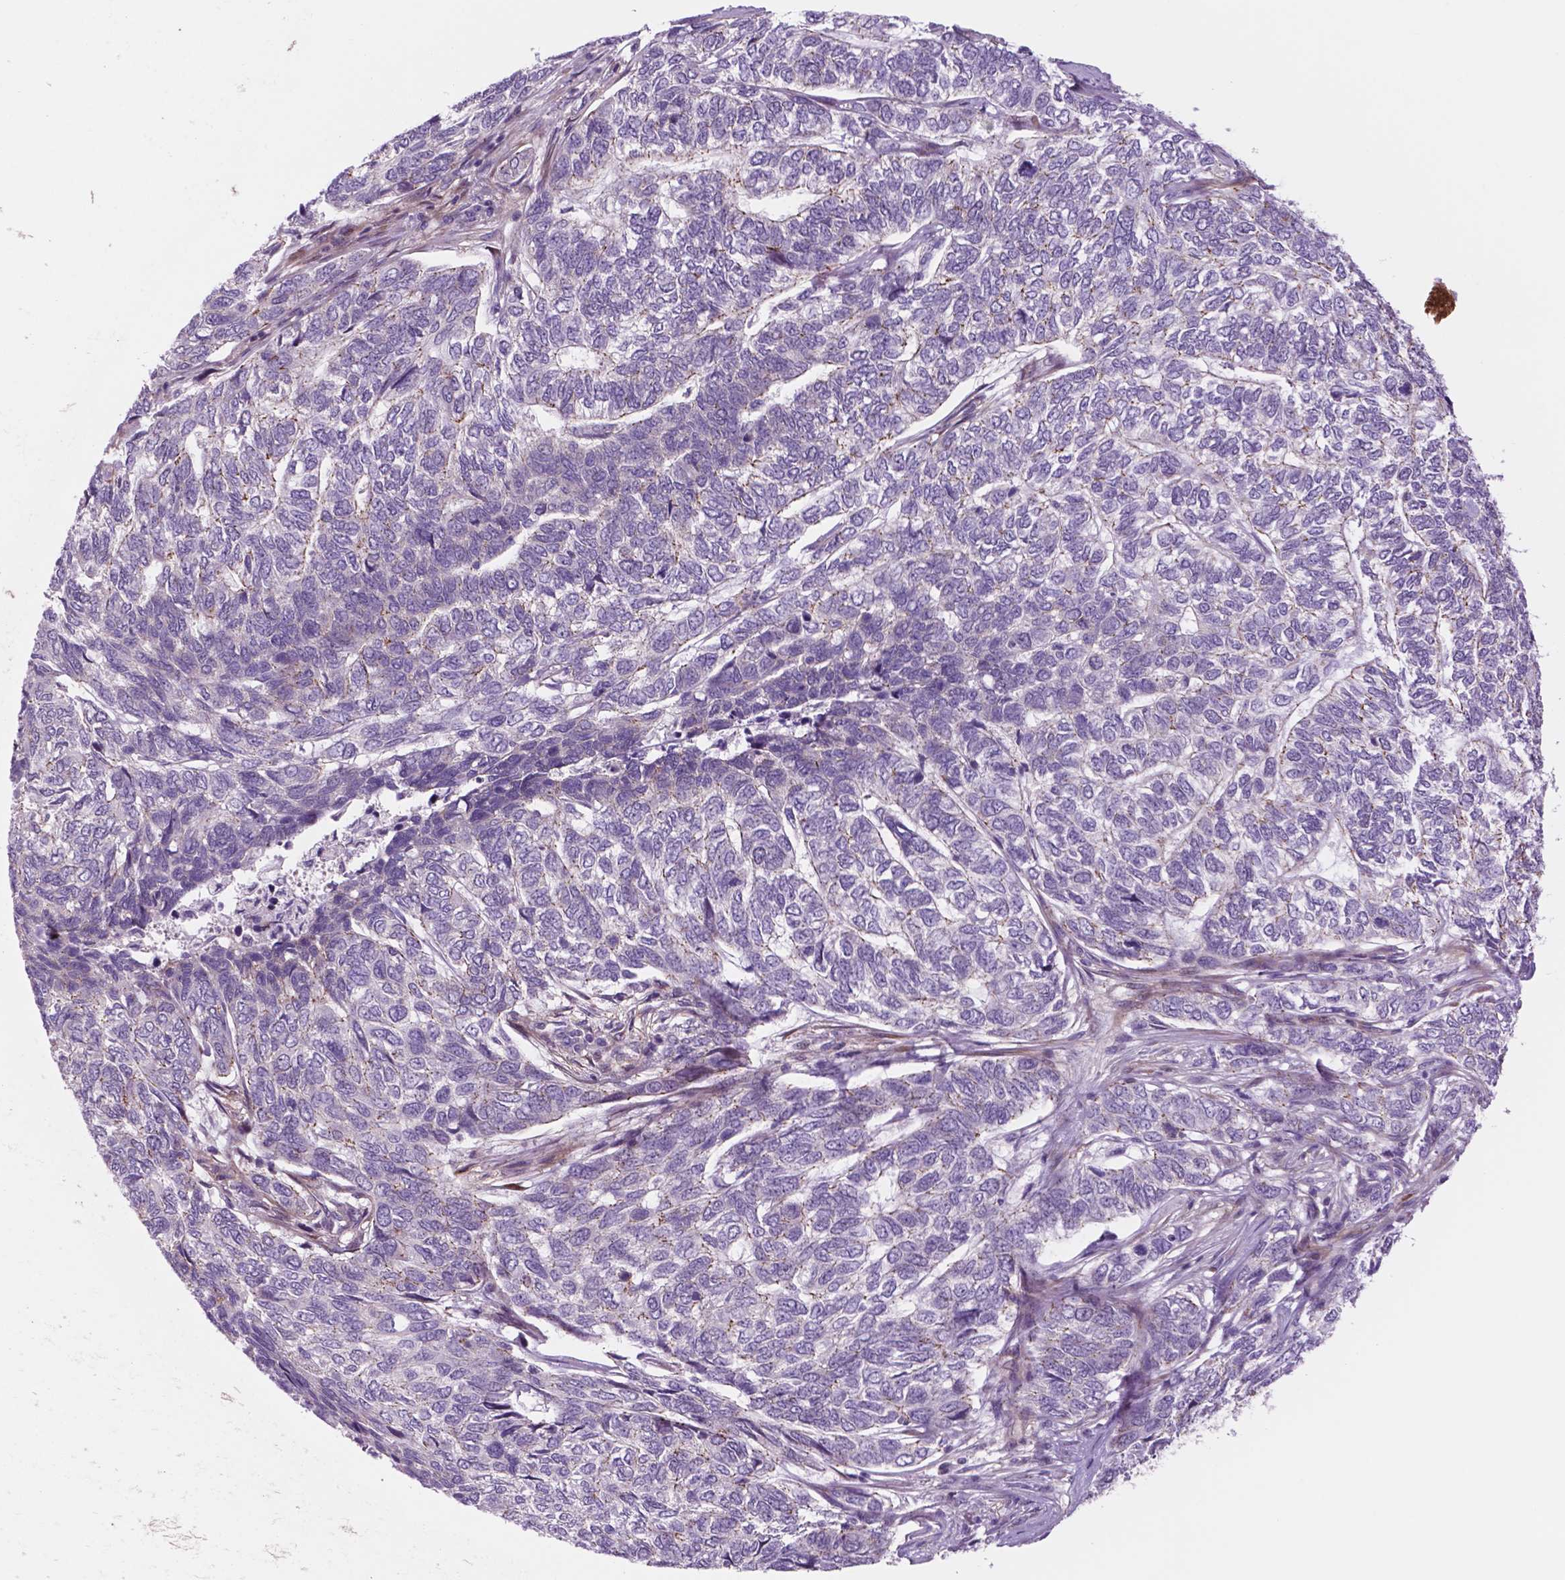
{"staining": {"intensity": "negative", "quantity": "none", "location": "none"}, "tissue": "skin cancer", "cell_type": "Tumor cells", "image_type": "cancer", "snomed": [{"axis": "morphology", "description": "Basal cell carcinoma"}, {"axis": "topography", "description": "Skin"}], "caption": "Tumor cells show no significant protein expression in basal cell carcinoma (skin).", "gene": "RND3", "patient": {"sex": "female", "age": 65}}